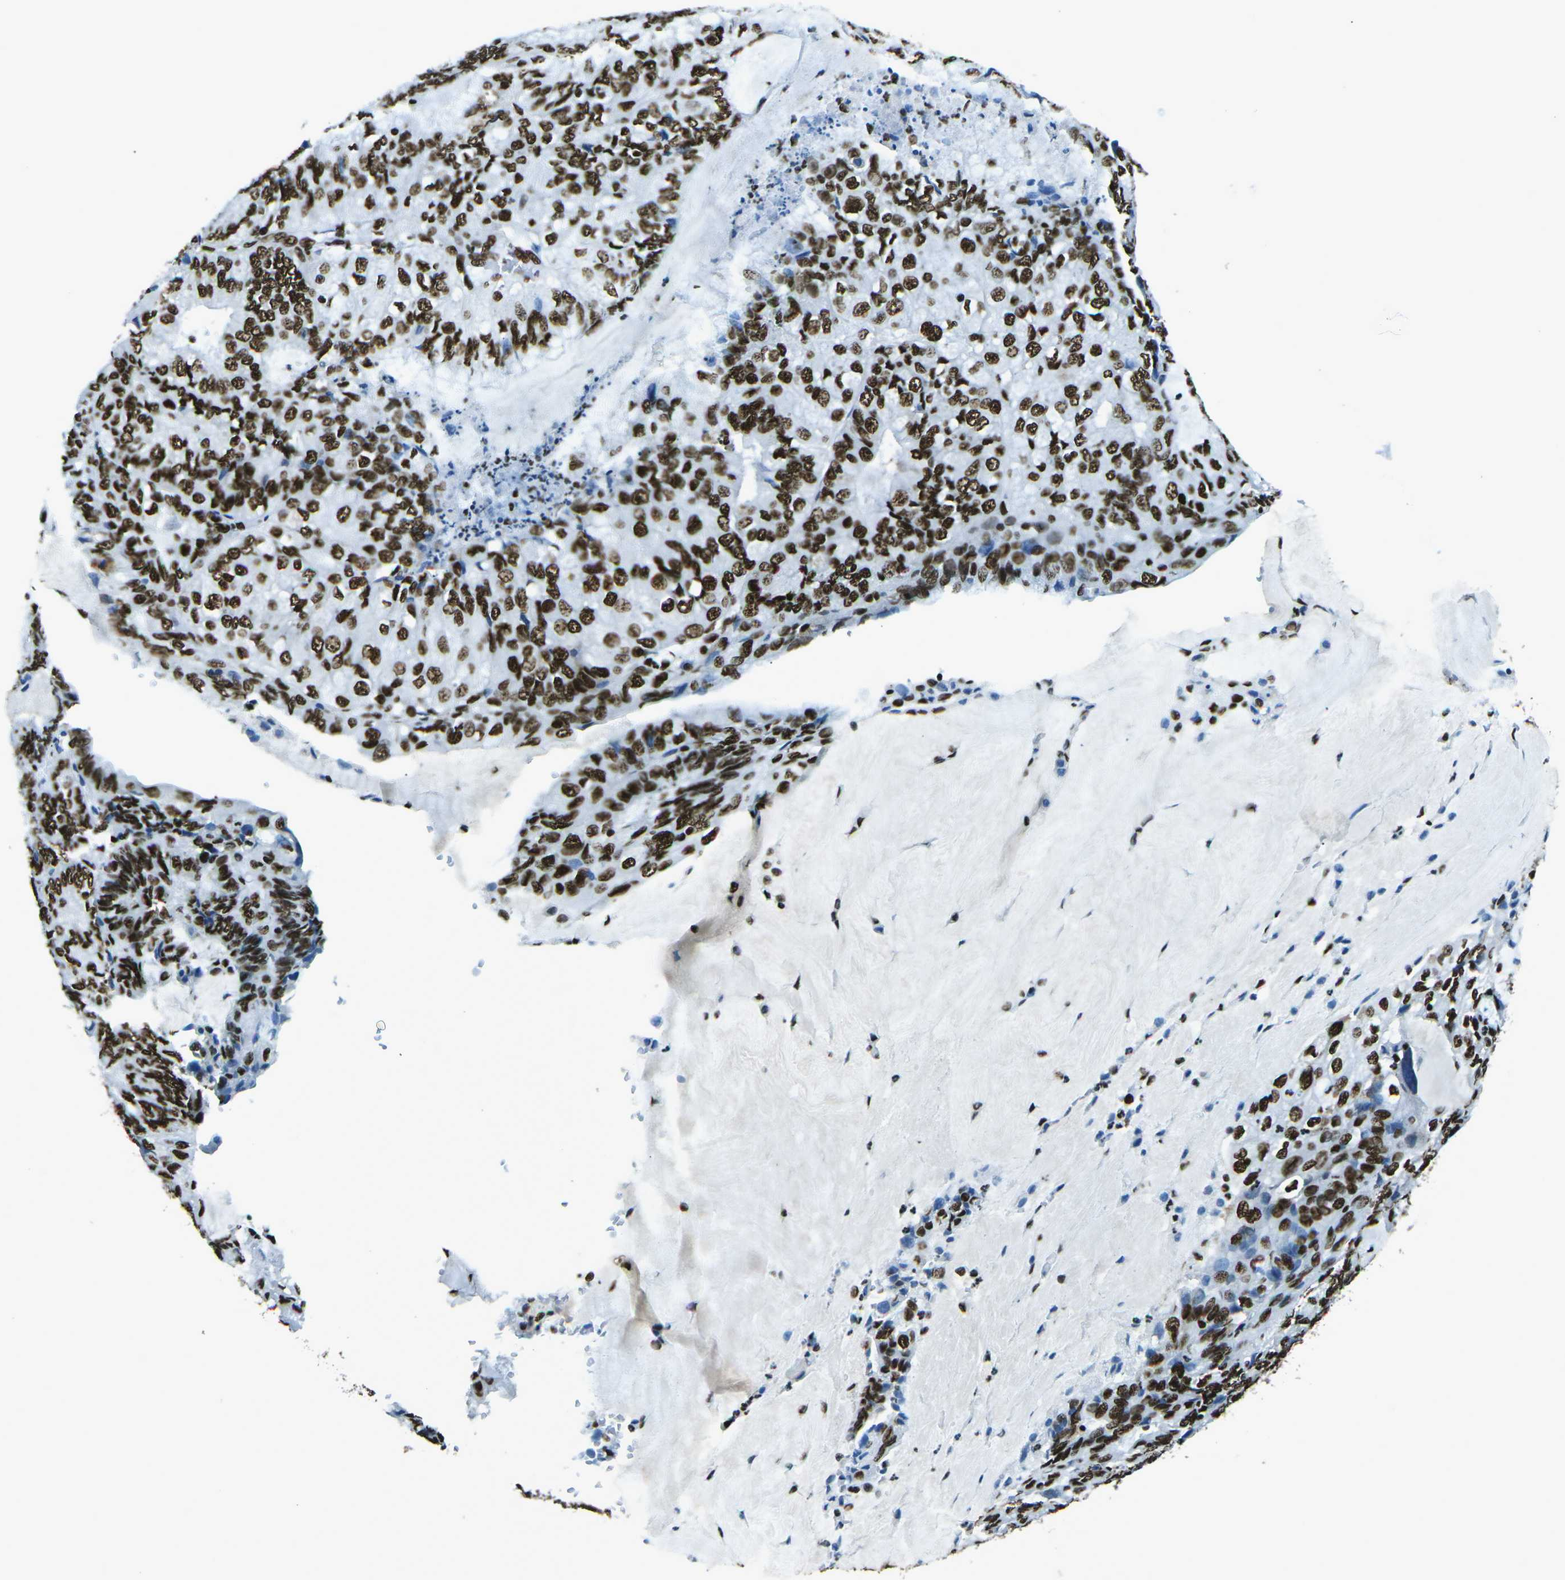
{"staining": {"intensity": "strong", "quantity": ">75%", "location": "cytoplasmic/membranous,nuclear"}, "tissue": "endometrial cancer", "cell_type": "Tumor cells", "image_type": "cancer", "snomed": [{"axis": "morphology", "description": "Adenocarcinoma, NOS"}, {"axis": "topography", "description": "Endometrium"}], "caption": "Endometrial cancer stained for a protein (brown) displays strong cytoplasmic/membranous and nuclear positive positivity in about >75% of tumor cells.", "gene": "HNRNPL", "patient": {"sex": "female", "age": 81}}